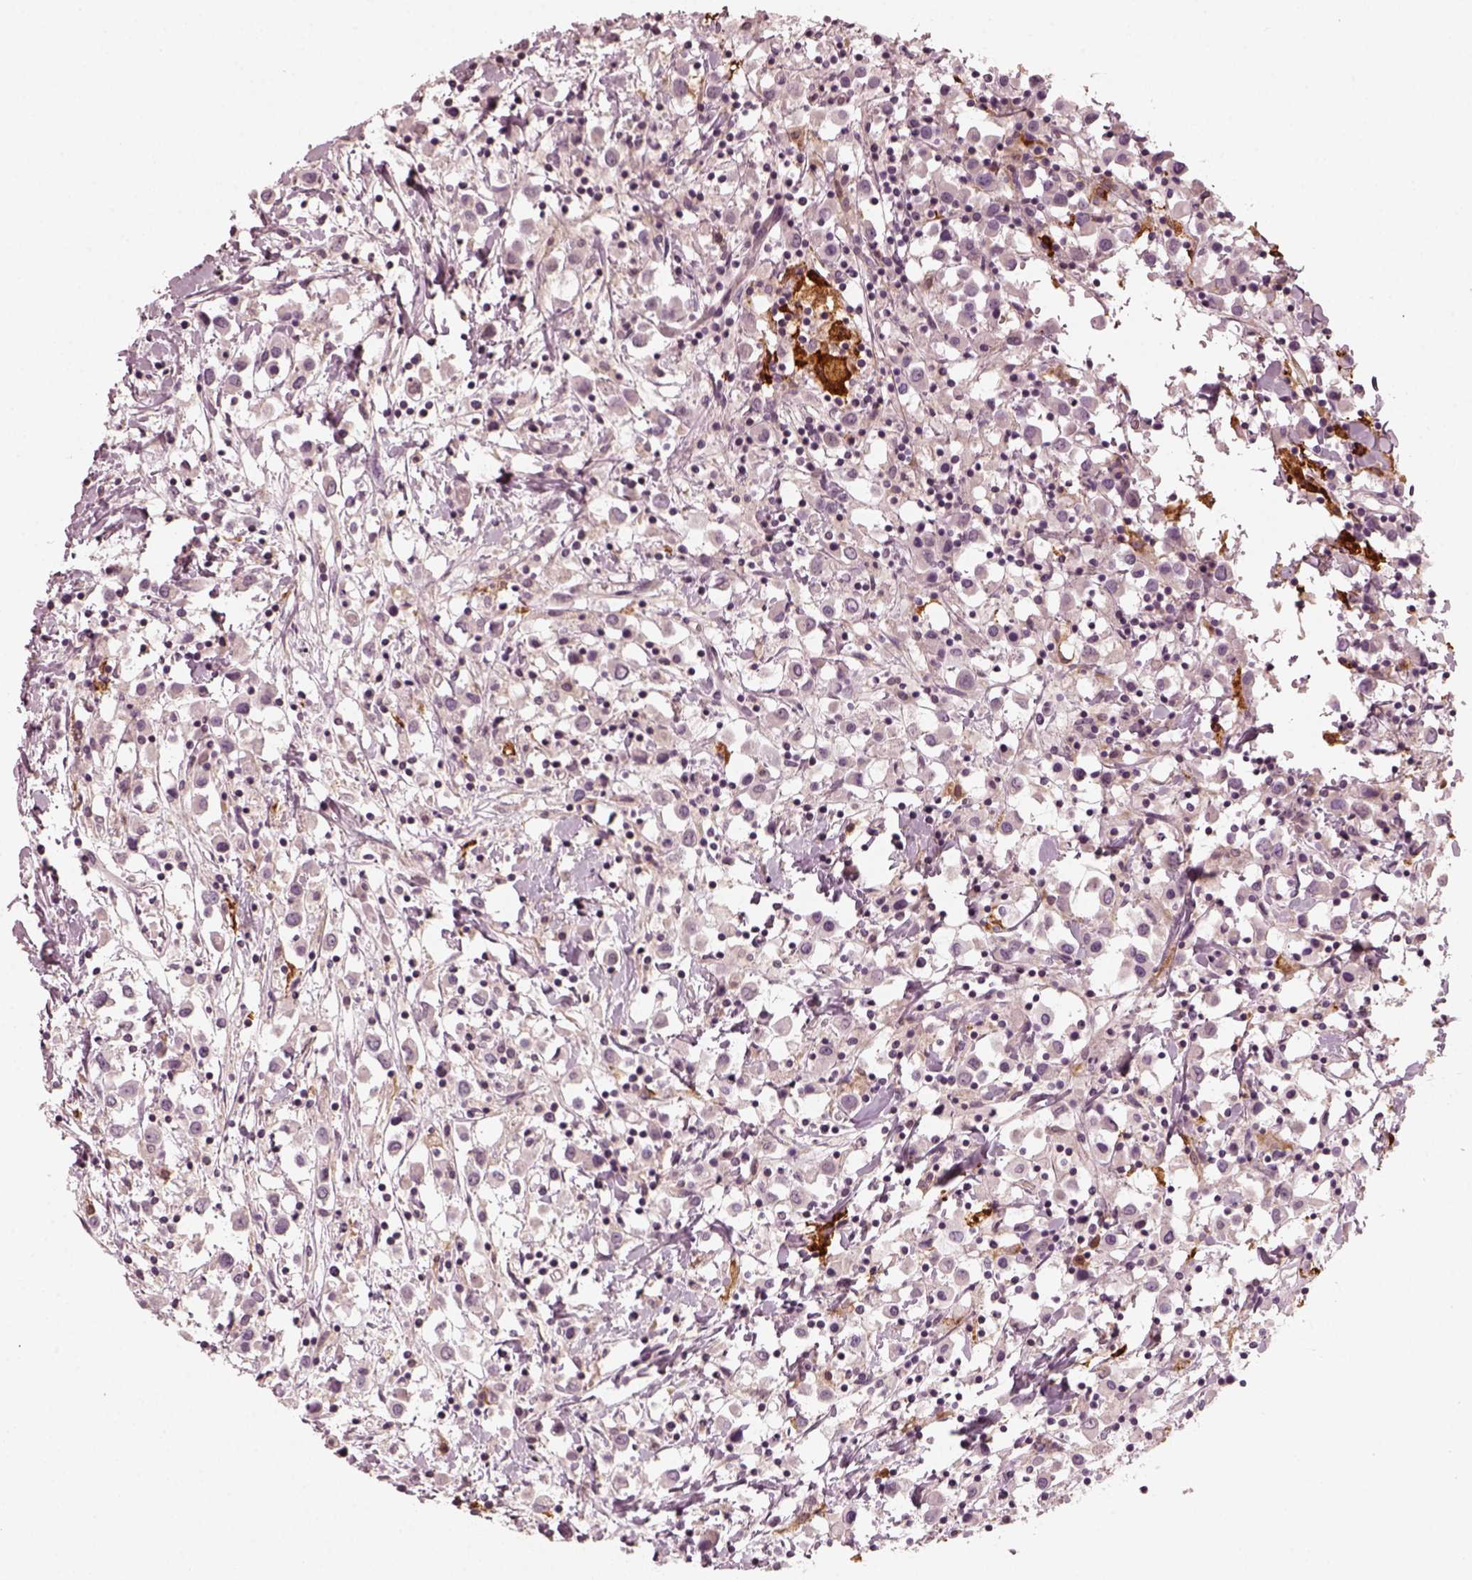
{"staining": {"intensity": "negative", "quantity": "none", "location": "none"}, "tissue": "breast cancer", "cell_type": "Tumor cells", "image_type": "cancer", "snomed": [{"axis": "morphology", "description": "Duct carcinoma"}, {"axis": "topography", "description": "Breast"}], "caption": "Immunohistochemistry of breast intraductal carcinoma shows no expression in tumor cells. The staining is performed using DAB brown chromogen with nuclei counter-stained in using hematoxylin.", "gene": "CHIT1", "patient": {"sex": "female", "age": 61}}